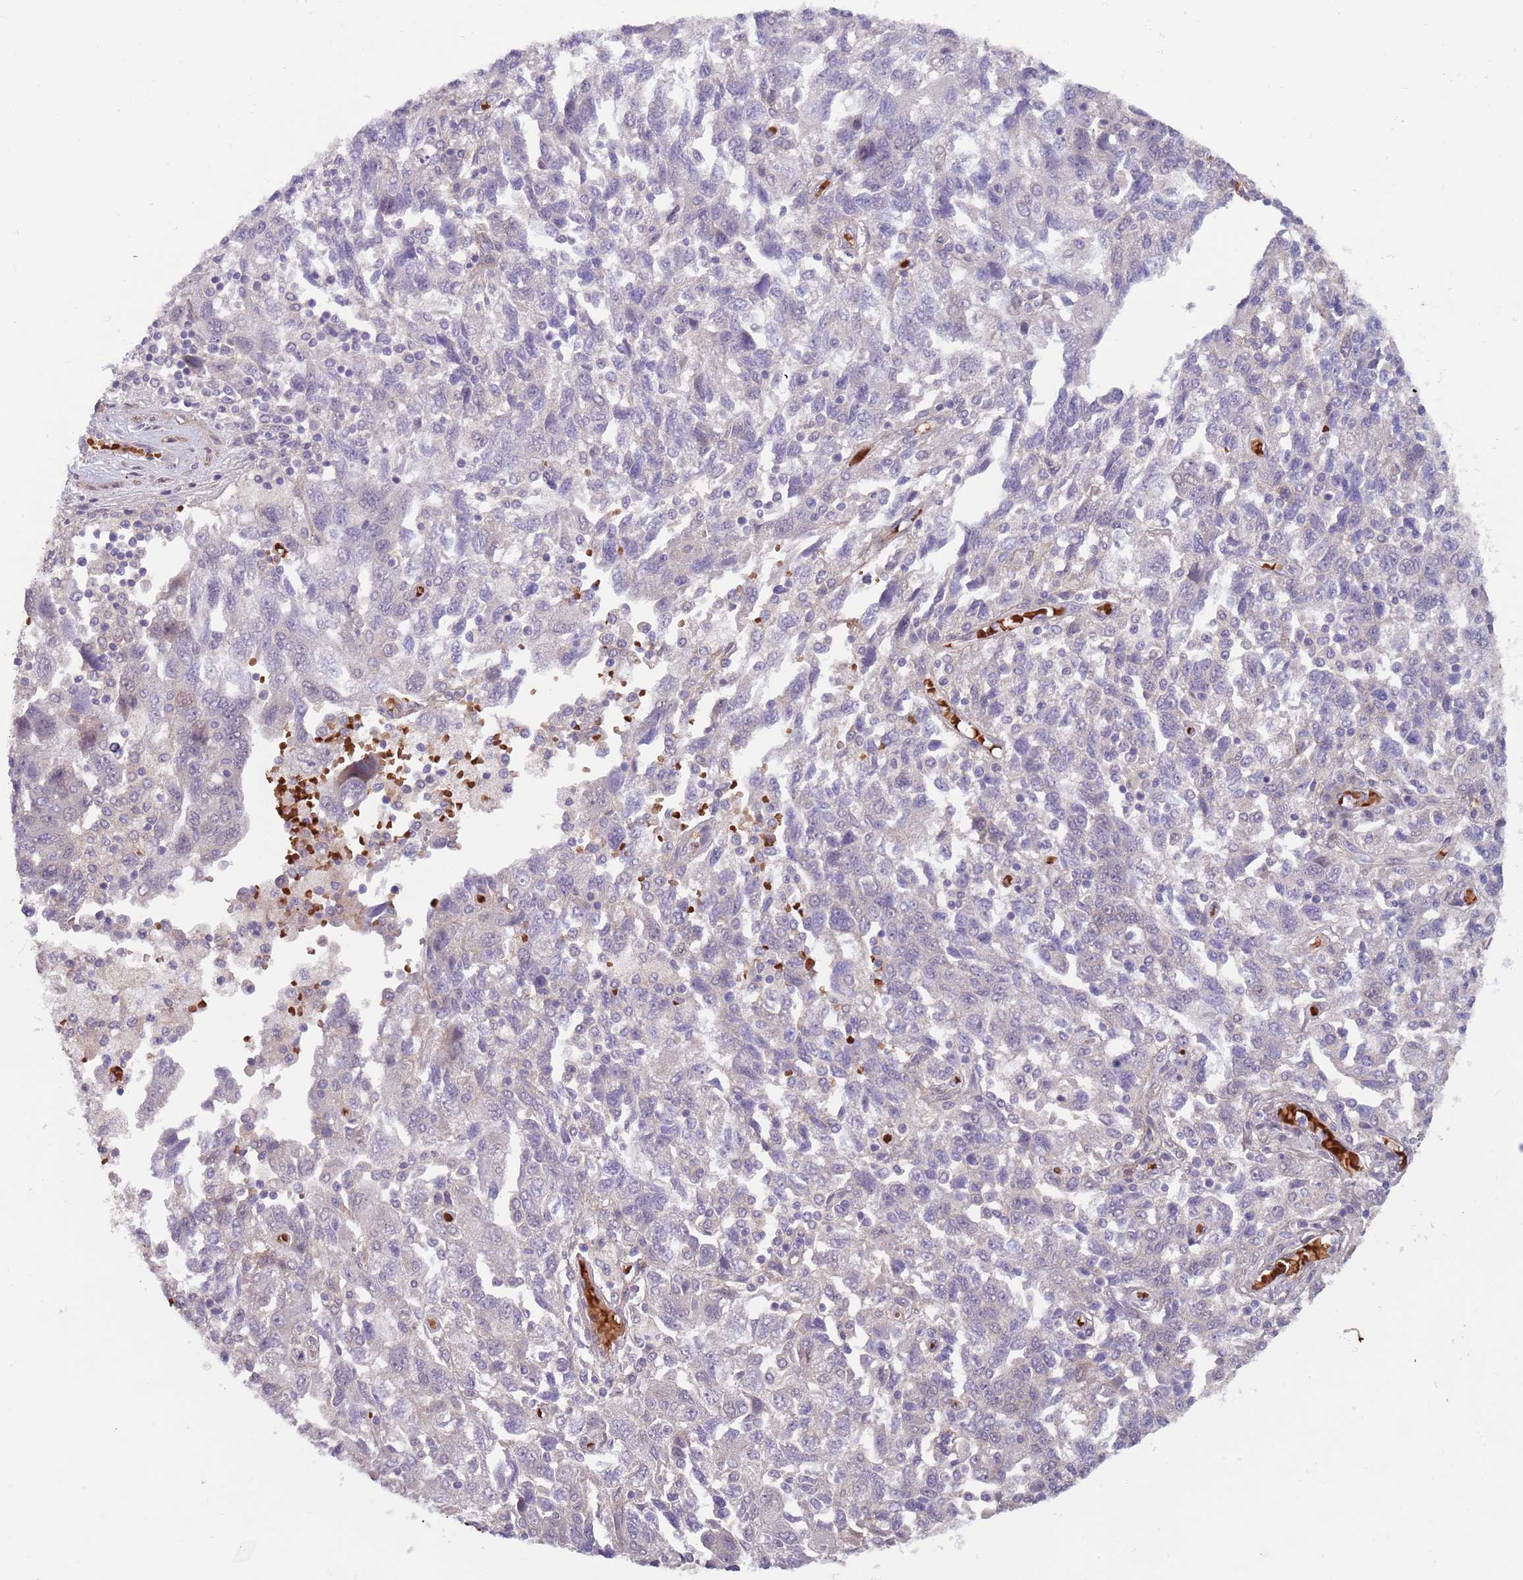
{"staining": {"intensity": "negative", "quantity": "none", "location": "none"}, "tissue": "ovarian cancer", "cell_type": "Tumor cells", "image_type": "cancer", "snomed": [{"axis": "morphology", "description": "Carcinoma, NOS"}, {"axis": "morphology", "description": "Cystadenocarcinoma, serous, NOS"}, {"axis": "topography", "description": "Ovary"}], "caption": "The histopathology image displays no staining of tumor cells in ovarian cancer (carcinoma).", "gene": "CLNS1A", "patient": {"sex": "female", "age": 69}}